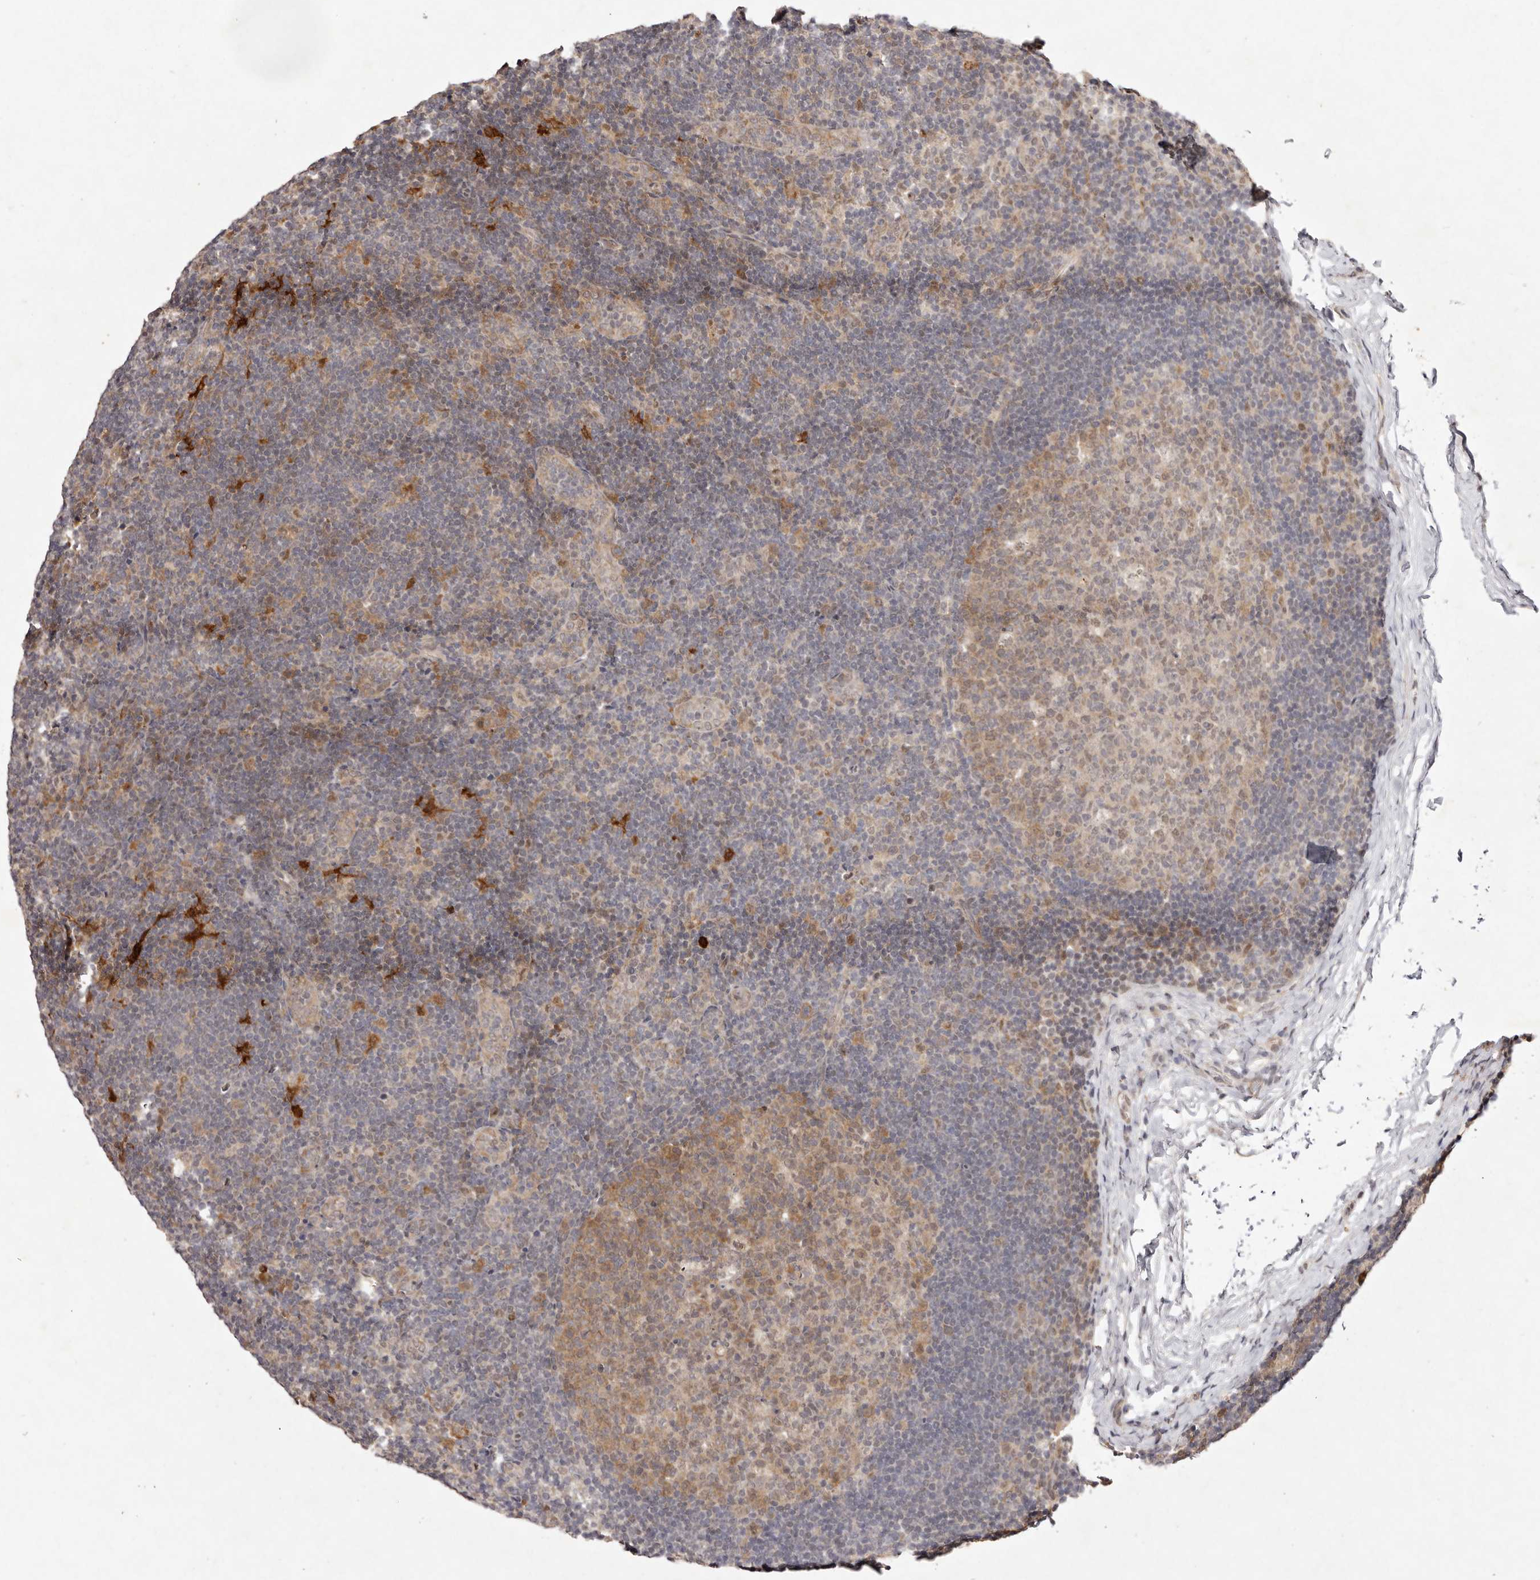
{"staining": {"intensity": "weak", "quantity": "25%-75%", "location": "cytoplasmic/membranous,nuclear"}, "tissue": "lymph node", "cell_type": "Germinal center cells", "image_type": "normal", "snomed": [{"axis": "morphology", "description": "Normal tissue, NOS"}, {"axis": "topography", "description": "Lymph node"}], "caption": "Immunohistochemical staining of unremarkable lymph node shows 25%-75% levels of weak cytoplasmic/membranous,nuclear protein positivity in about 25%-75% of germinal center cells.", "gene": "BUD31", "patient": {"sex": "female", "age": 22}}